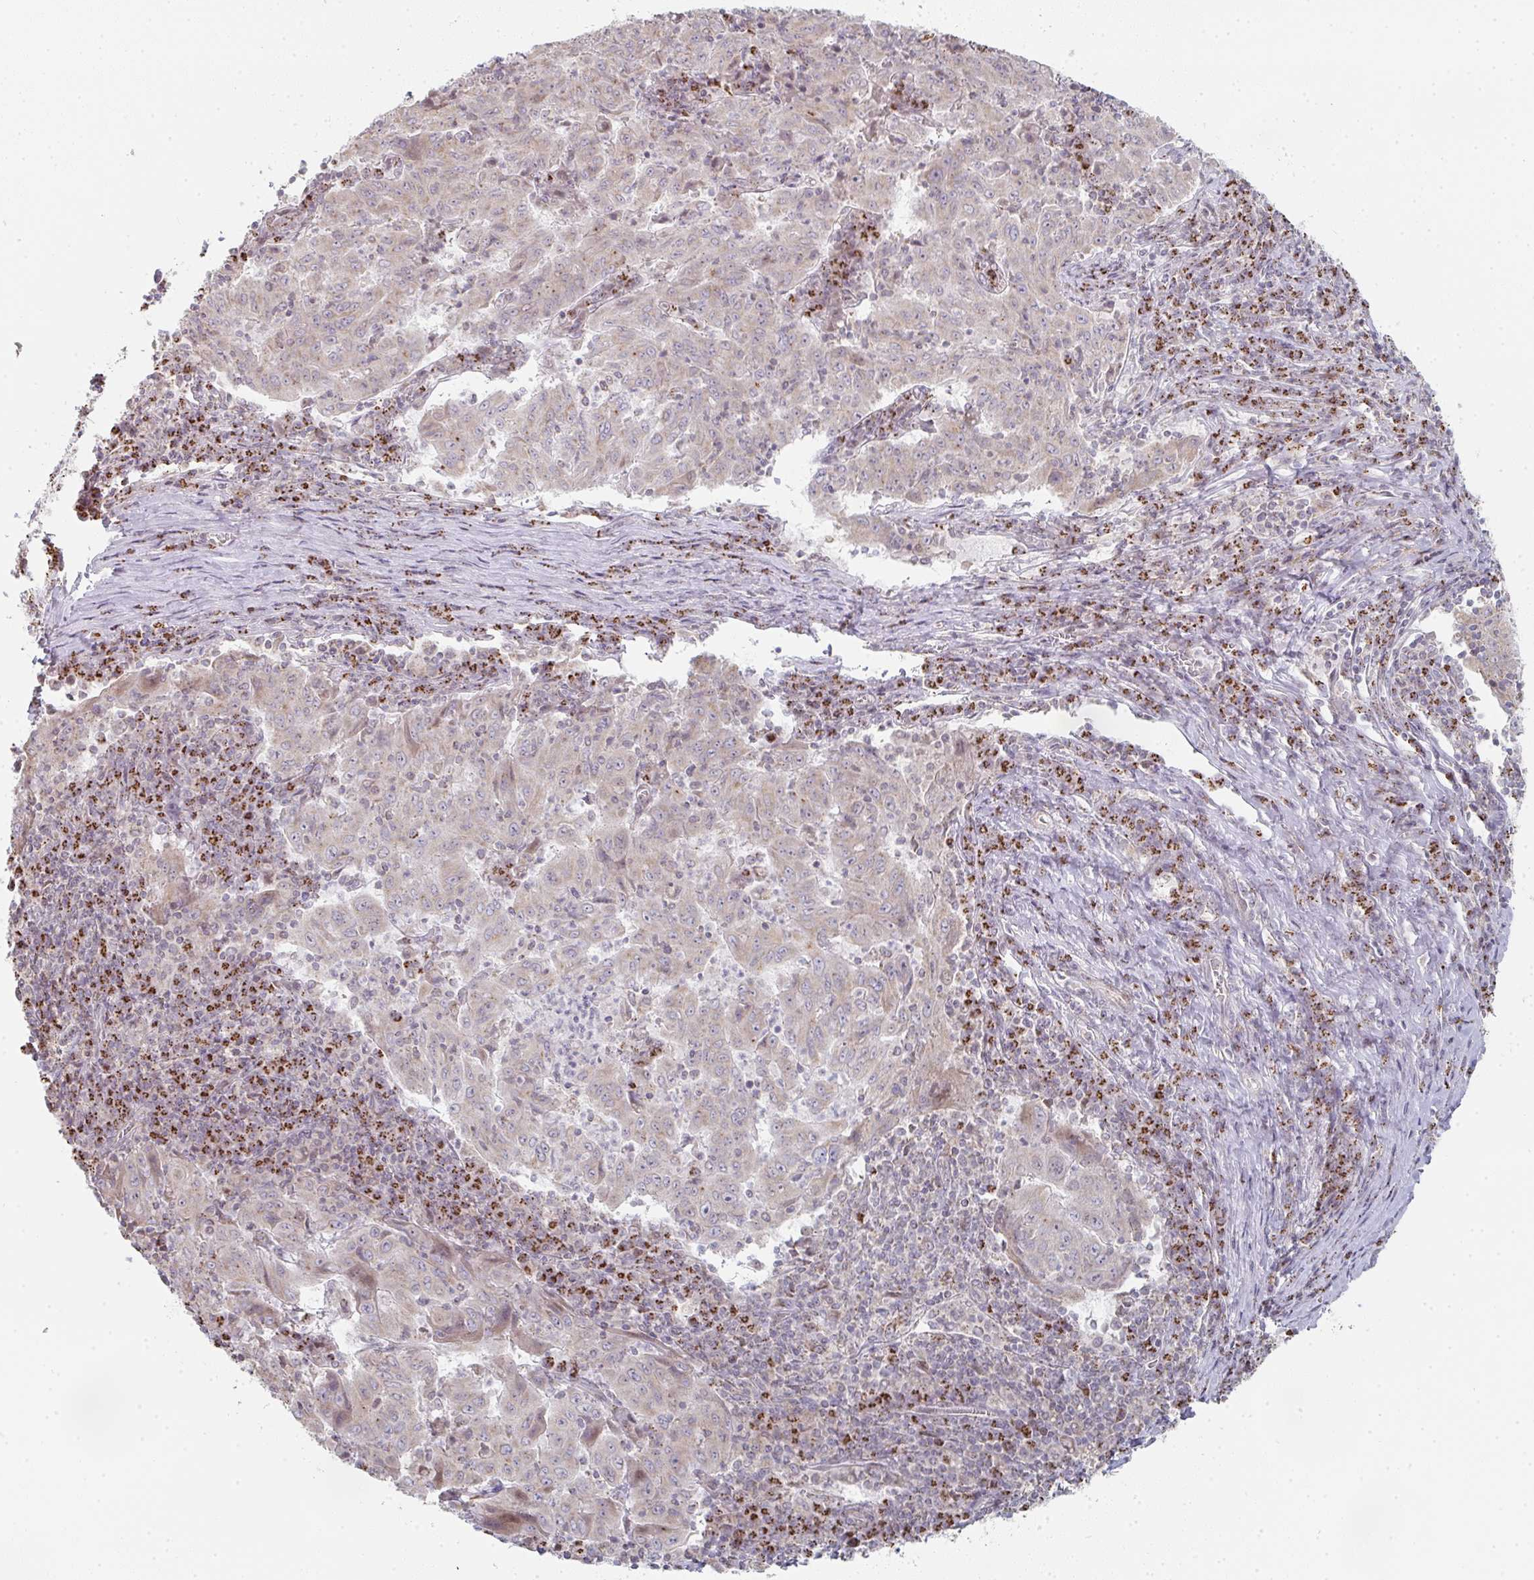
{"staining": {"intensity": "weak", "quantity": "<25%", "location": "cytoplasmic/membranous"}, "tissue": "pancreatic cancer", "cell_type": "Tumor cells", "image_type": "cancer", "snomed": [{"axis": "morphology", "description": "Adenocarcinoma, NOS"}, {"axis": "topography", "description": "Pancreas"}], "caption": "A high-resolution image shows IHC staining of pancreatic adenocarcinoma, which shows no significant expression in tumor cells. (DAB (3,3'-diaminobenzidine) IHC with hematoxylin counter stain).", "gene": "ZNF526", "patient": {"sex": "male", "age": 63}}